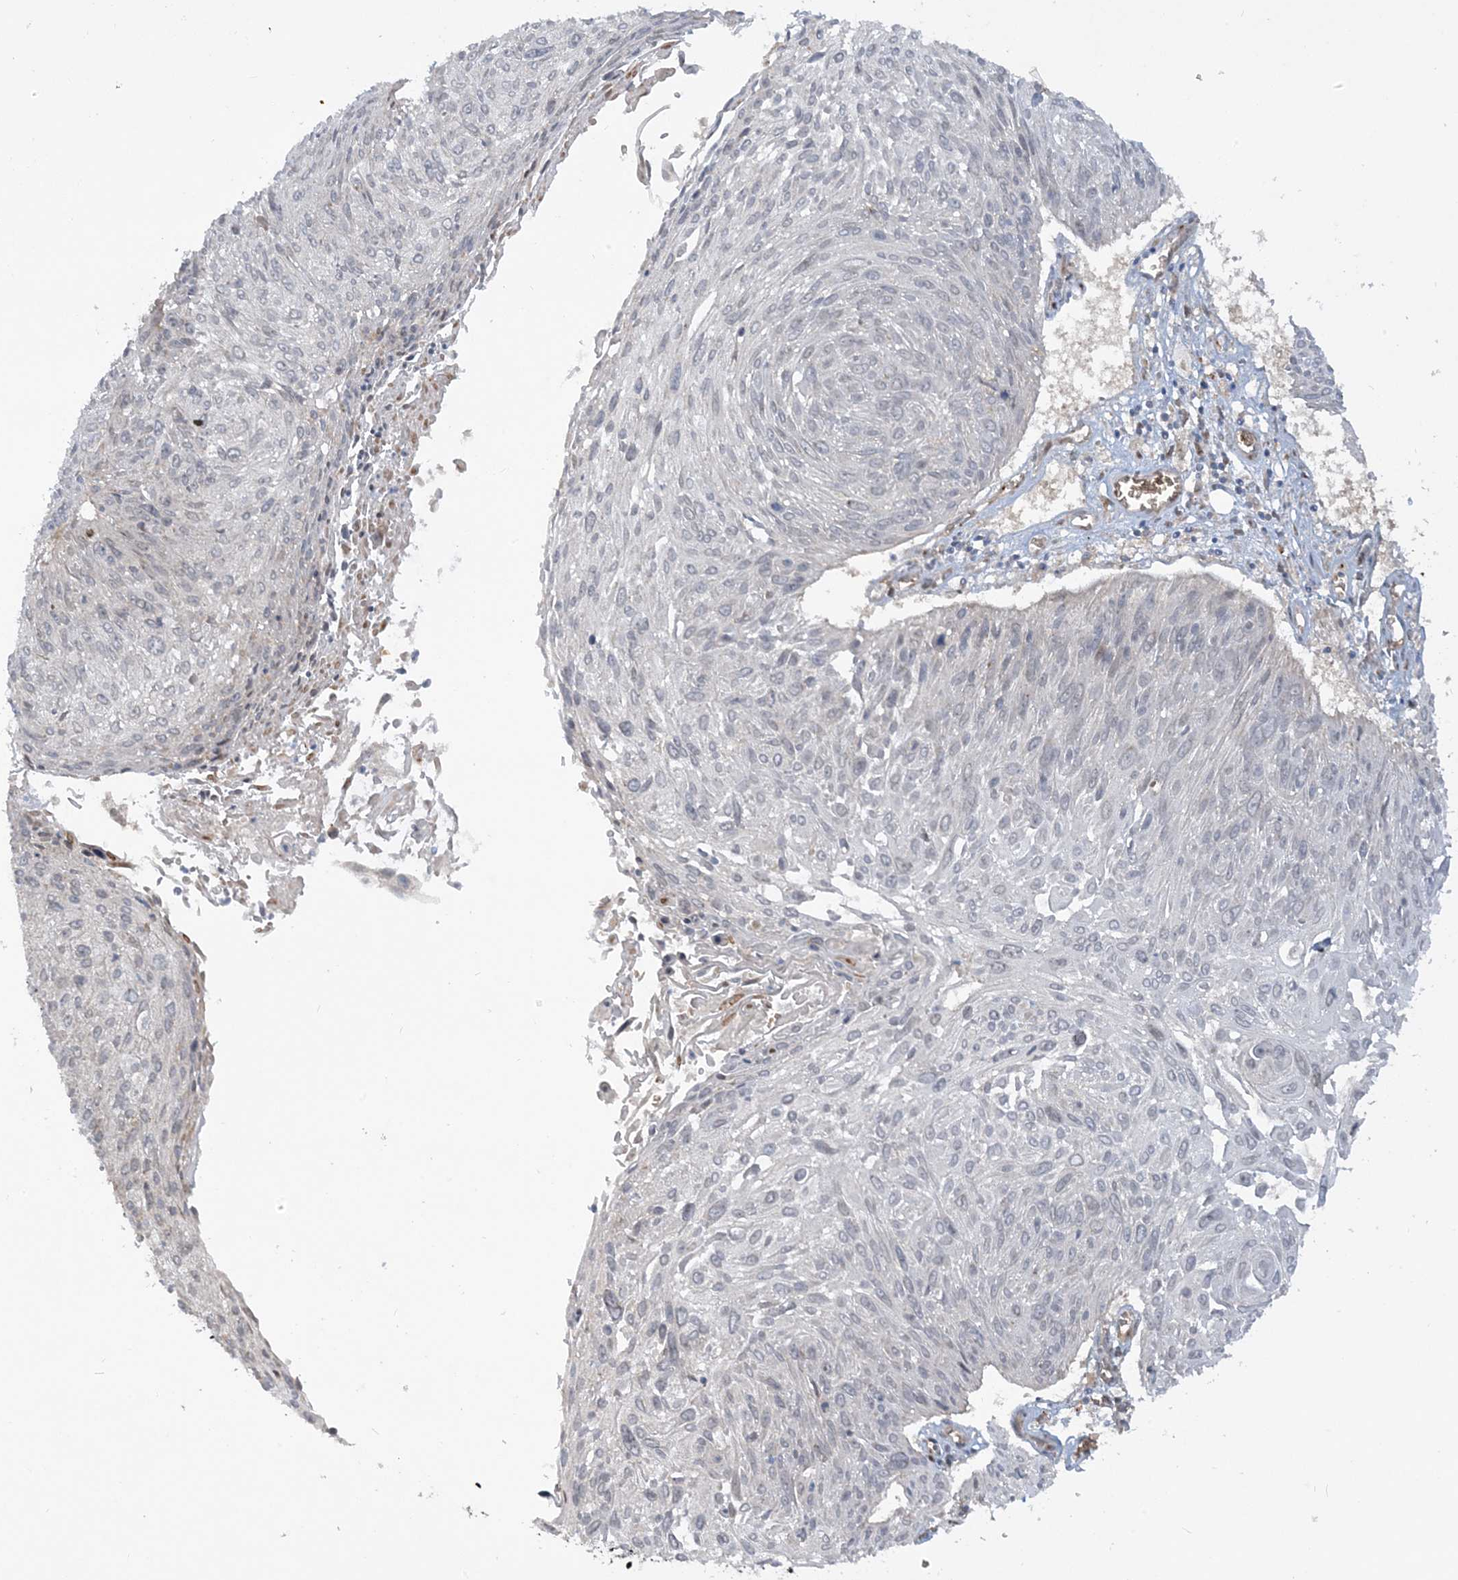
{"staining": {"intensity": "negative", "quantity": "none", "location": "none"}, "tissue": "cervical cancer", "cell_type": "Tumor cells", "image_type": "cancer", "snomed": [{"axis": "morphology", "description": "Squamous cell carcinoma, NOS"}, {"axis": "topography", "description": "Cervix"}], "caption": "Immunohistochemistry histopathology image of neoplastic tissue: human squamous cell carcinoma (cervical) stained with DAB (3,3'-diaminobenzidine) shows no significant protein staining in tumor cells.", "gene": "RPP40", "patient": {"sex": "female", "age": 51}}